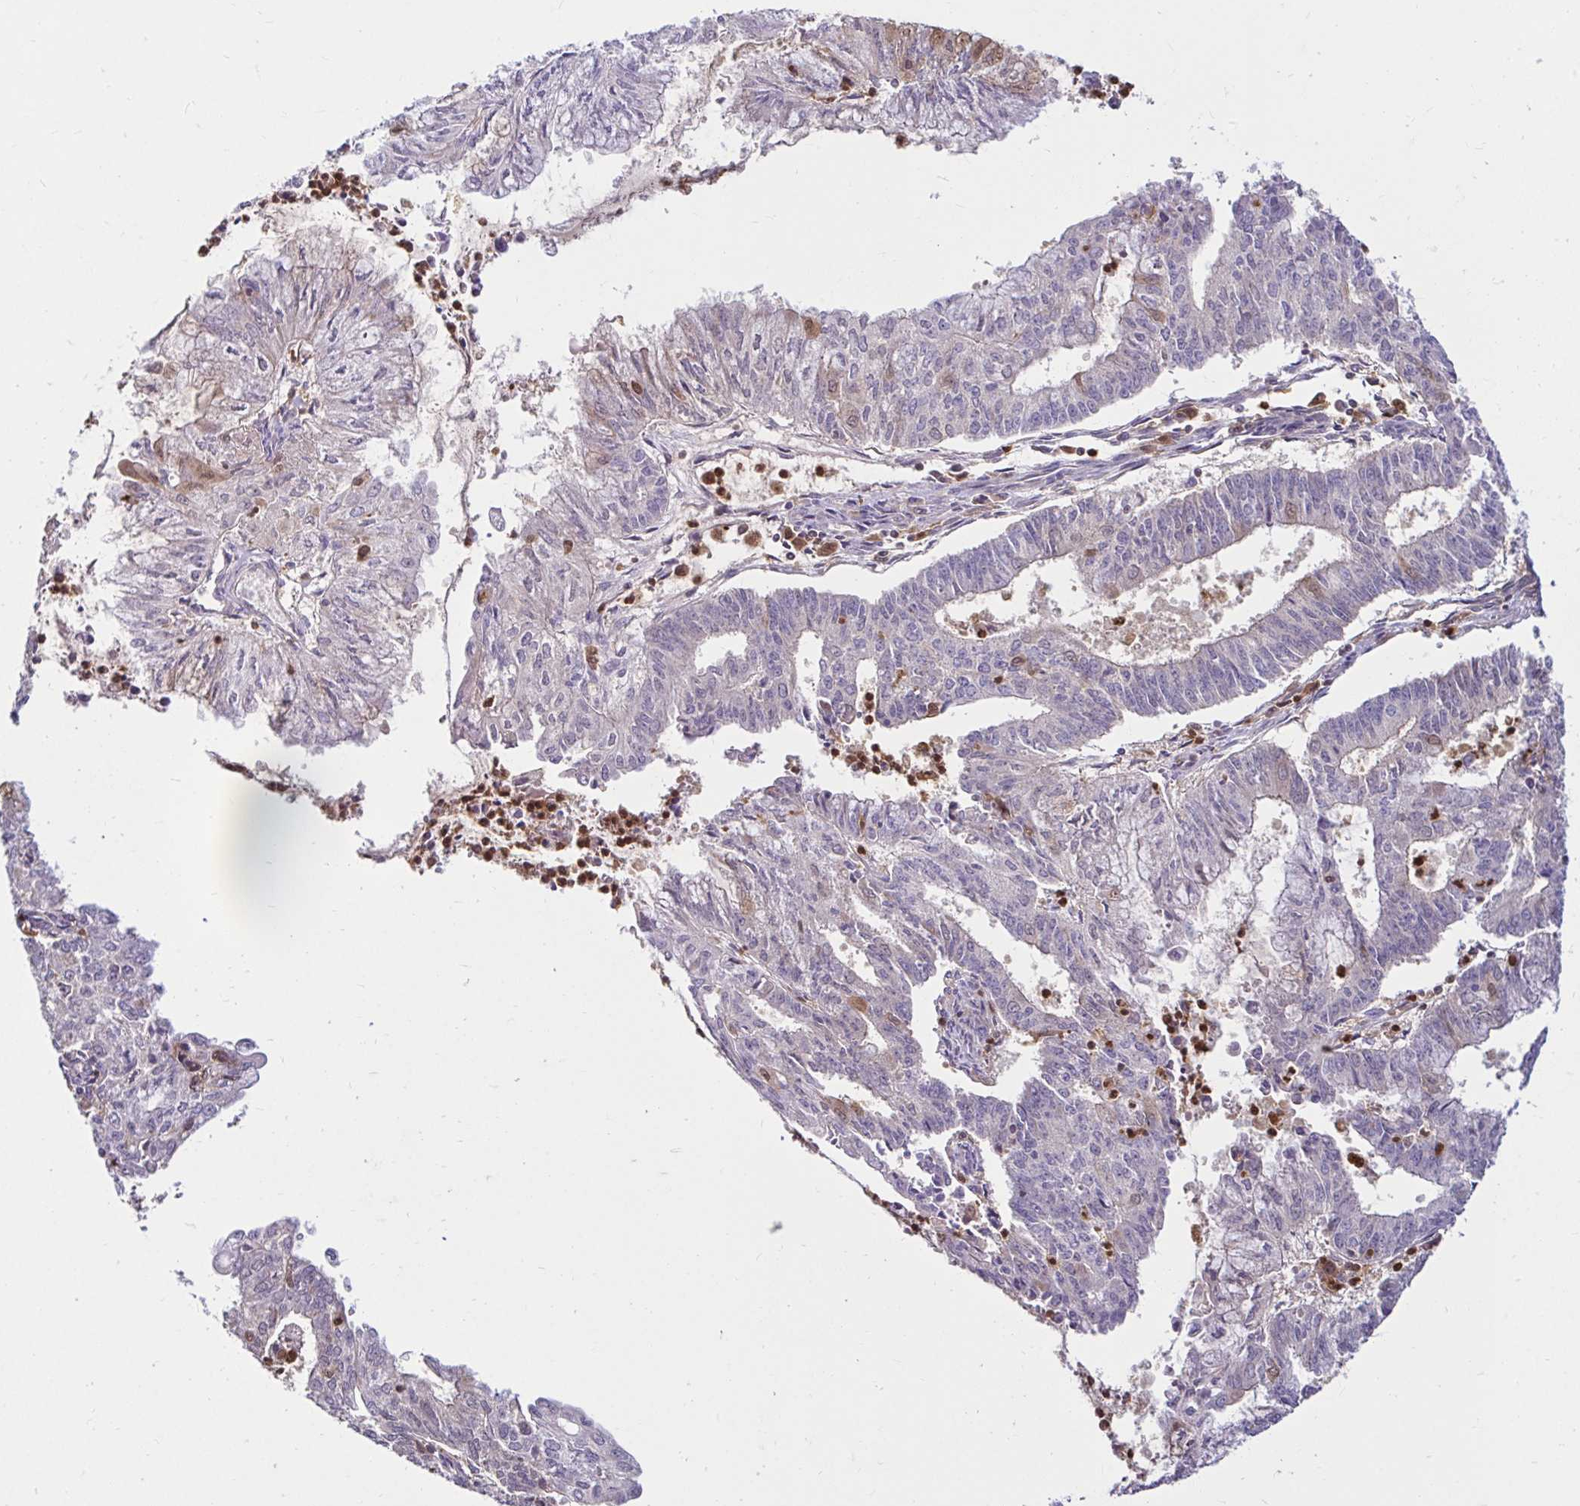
{"staining": {"intensity": "negative", "quantity": "none", "location": "none"}, "tissue": "endometrial cancer", "cell_type": "Tumor cells", "image_type": "cancer", "snomed": [{"axis": "morphology", "description": "Adenocarcinoma, NOS"}, {"axis": "topography", "description": "Endometrium"}], "caption": "This is an immunohistochemistry (IHC) micrograph of adenocarcinoma (endometrial). There is no expression in tumor cells.", "gene": "PYCARD", "patient": {"sex": "female", "age": 61}}